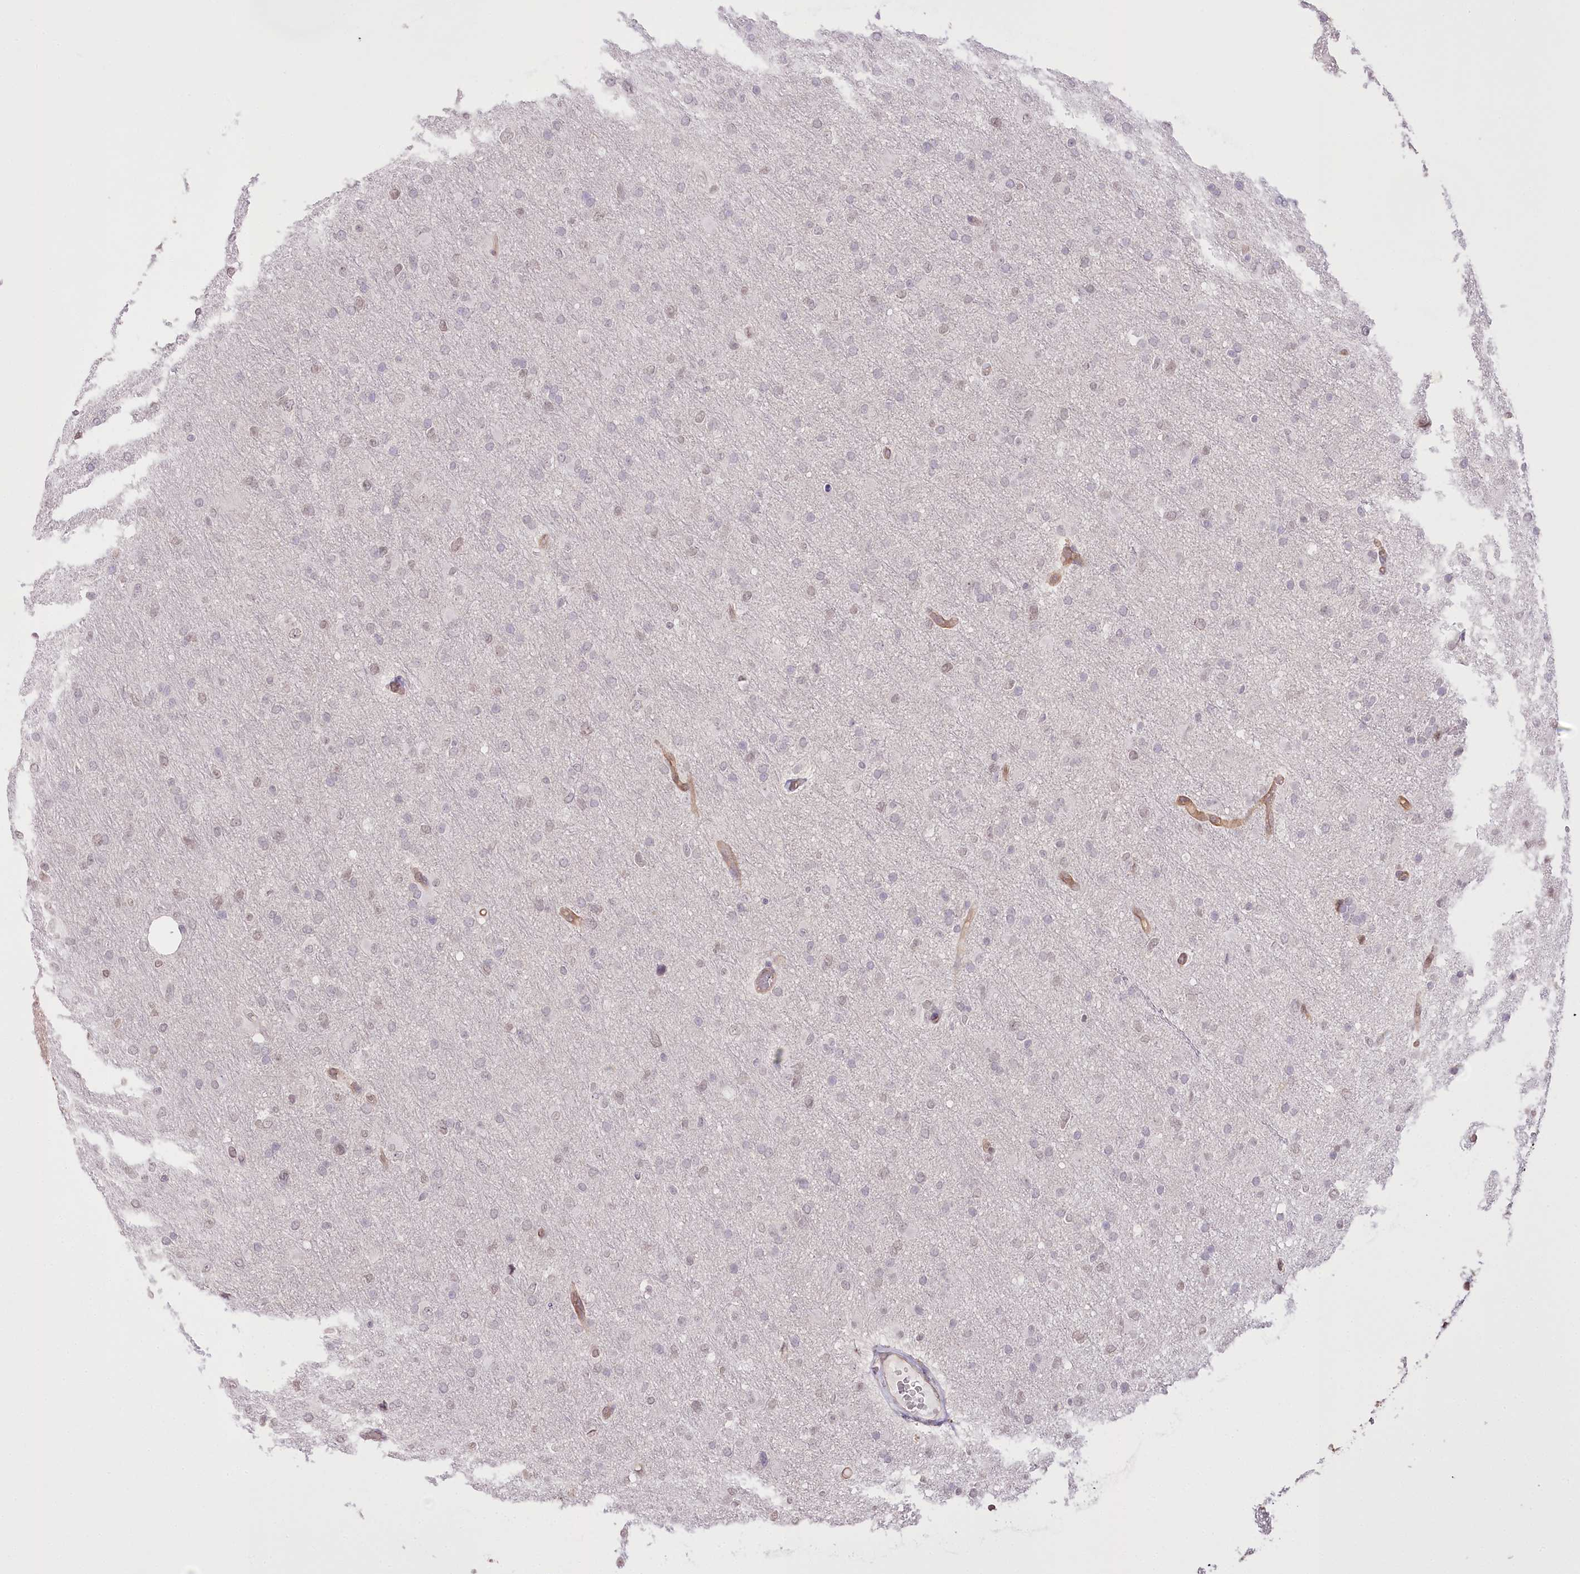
{"staining": {"intensity": "weak", "quantity": "<25%", "location": "nuclear"}, "tissue": "glioma", "cell_type": "Tumor cells", "image_type": "cancer", "snomed": [{"axis": "morphology", "description": "Glioma, malignant, High grade"}, {"axis": "topography", "description": "Cerebral cortex"}], "caption": "A high-resolution photomicrograph shows IHC staining of malignant high-grade glioma, which reveals no significant staining in tumor cells.", "gene": "SLC39A10", "patient": {"sex": "female", "age": 36}}